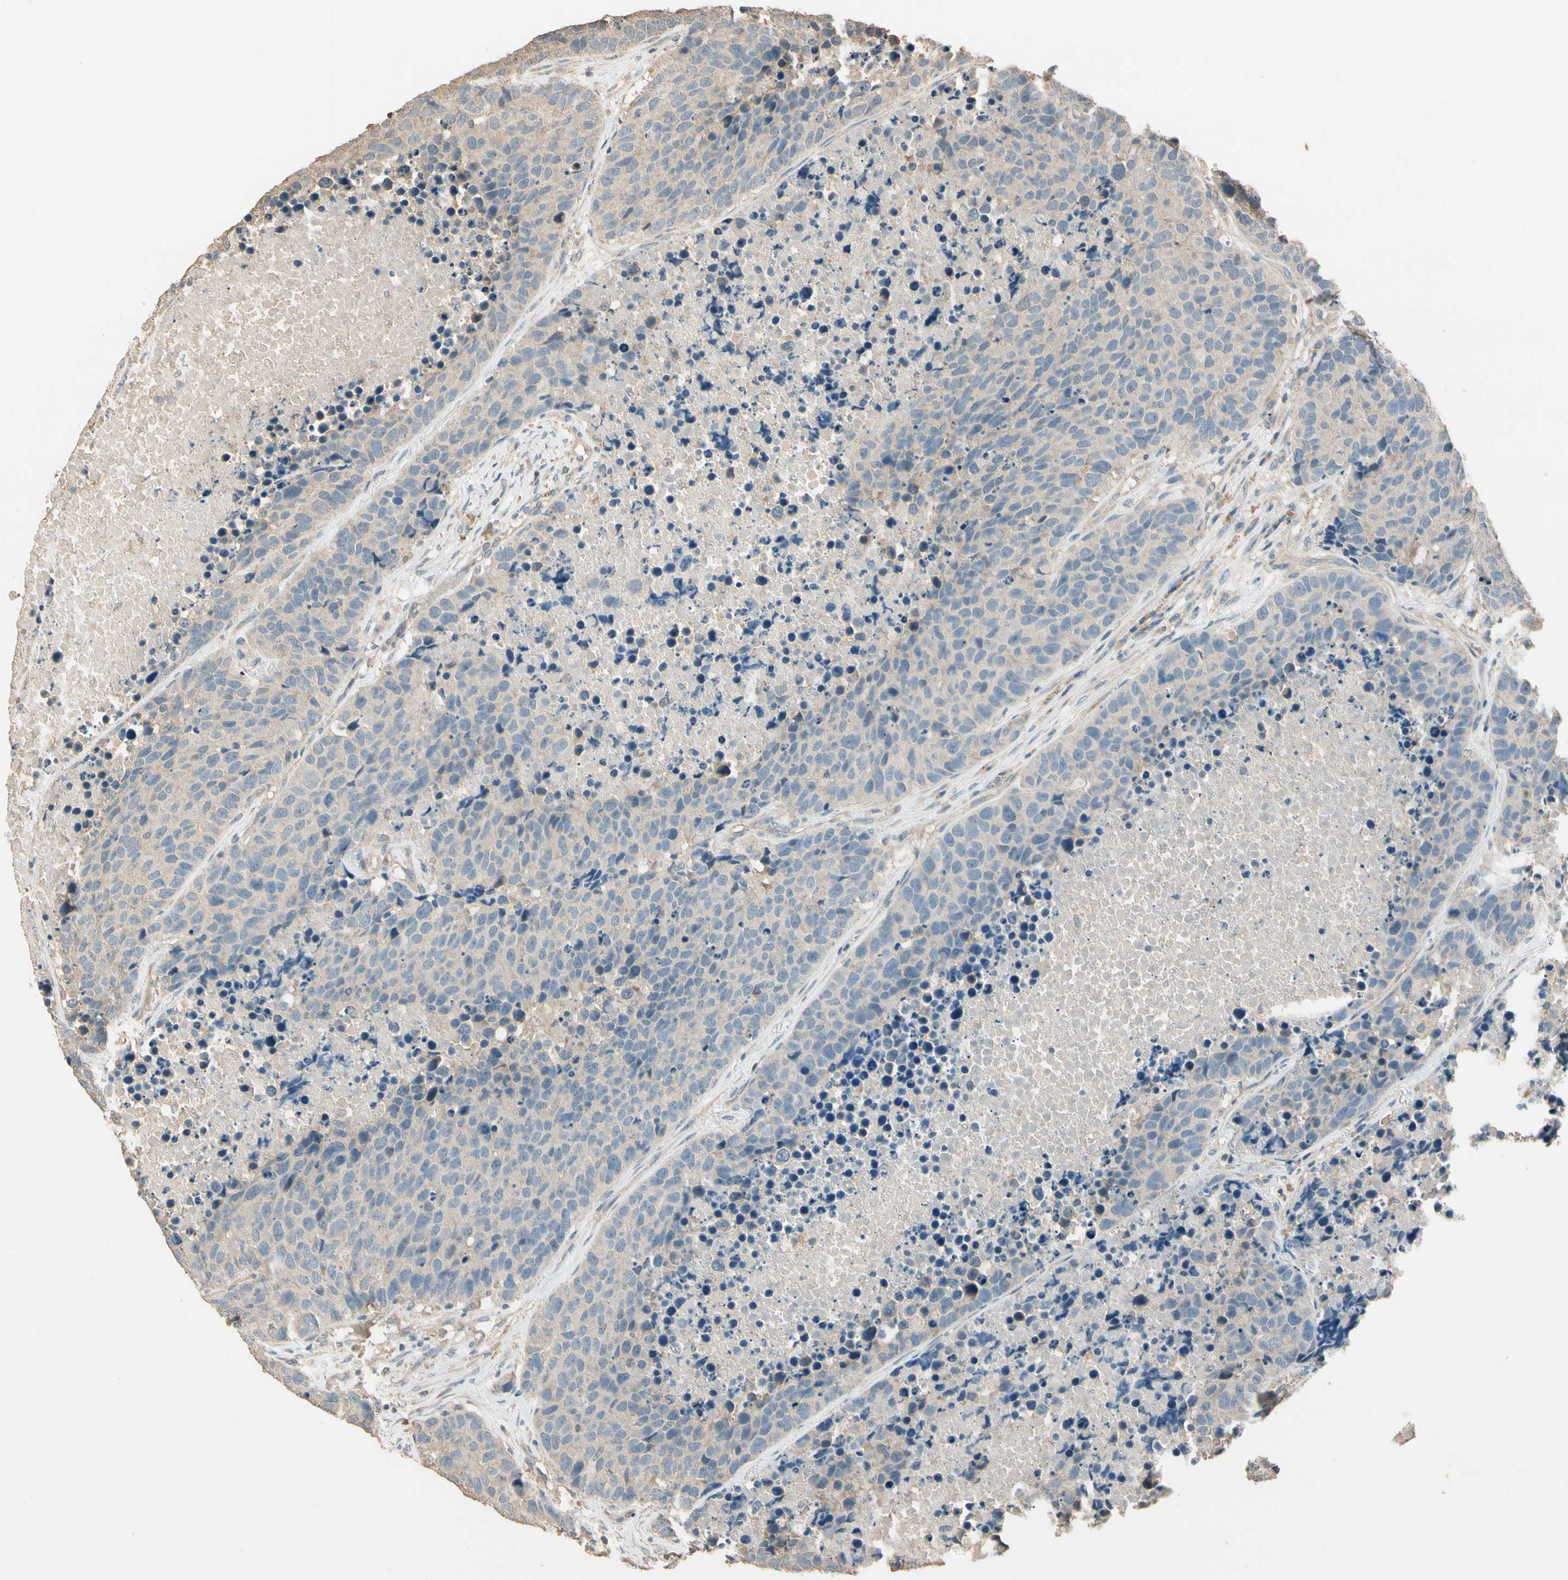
{"staining": {"intensity": "weak", "quantity": "25%-75%", "location": "cytoplasmic/membranous"}, "tissue": "carcinoid", "cell_type": "Tumor cells", "image_type": "cancer", "snomed": [{"axis": "morphology", "description": "Carcinoid, malignant, NOS"}, {"axis": "topography", "description": "Lung"}], "caption": "A brown stain highlights weak cytoplasmic/membranous positivity of a protein in carcinoid tumor cells.", "gene": "CDH6", "patient": {"sex": "male", "age": 60}}